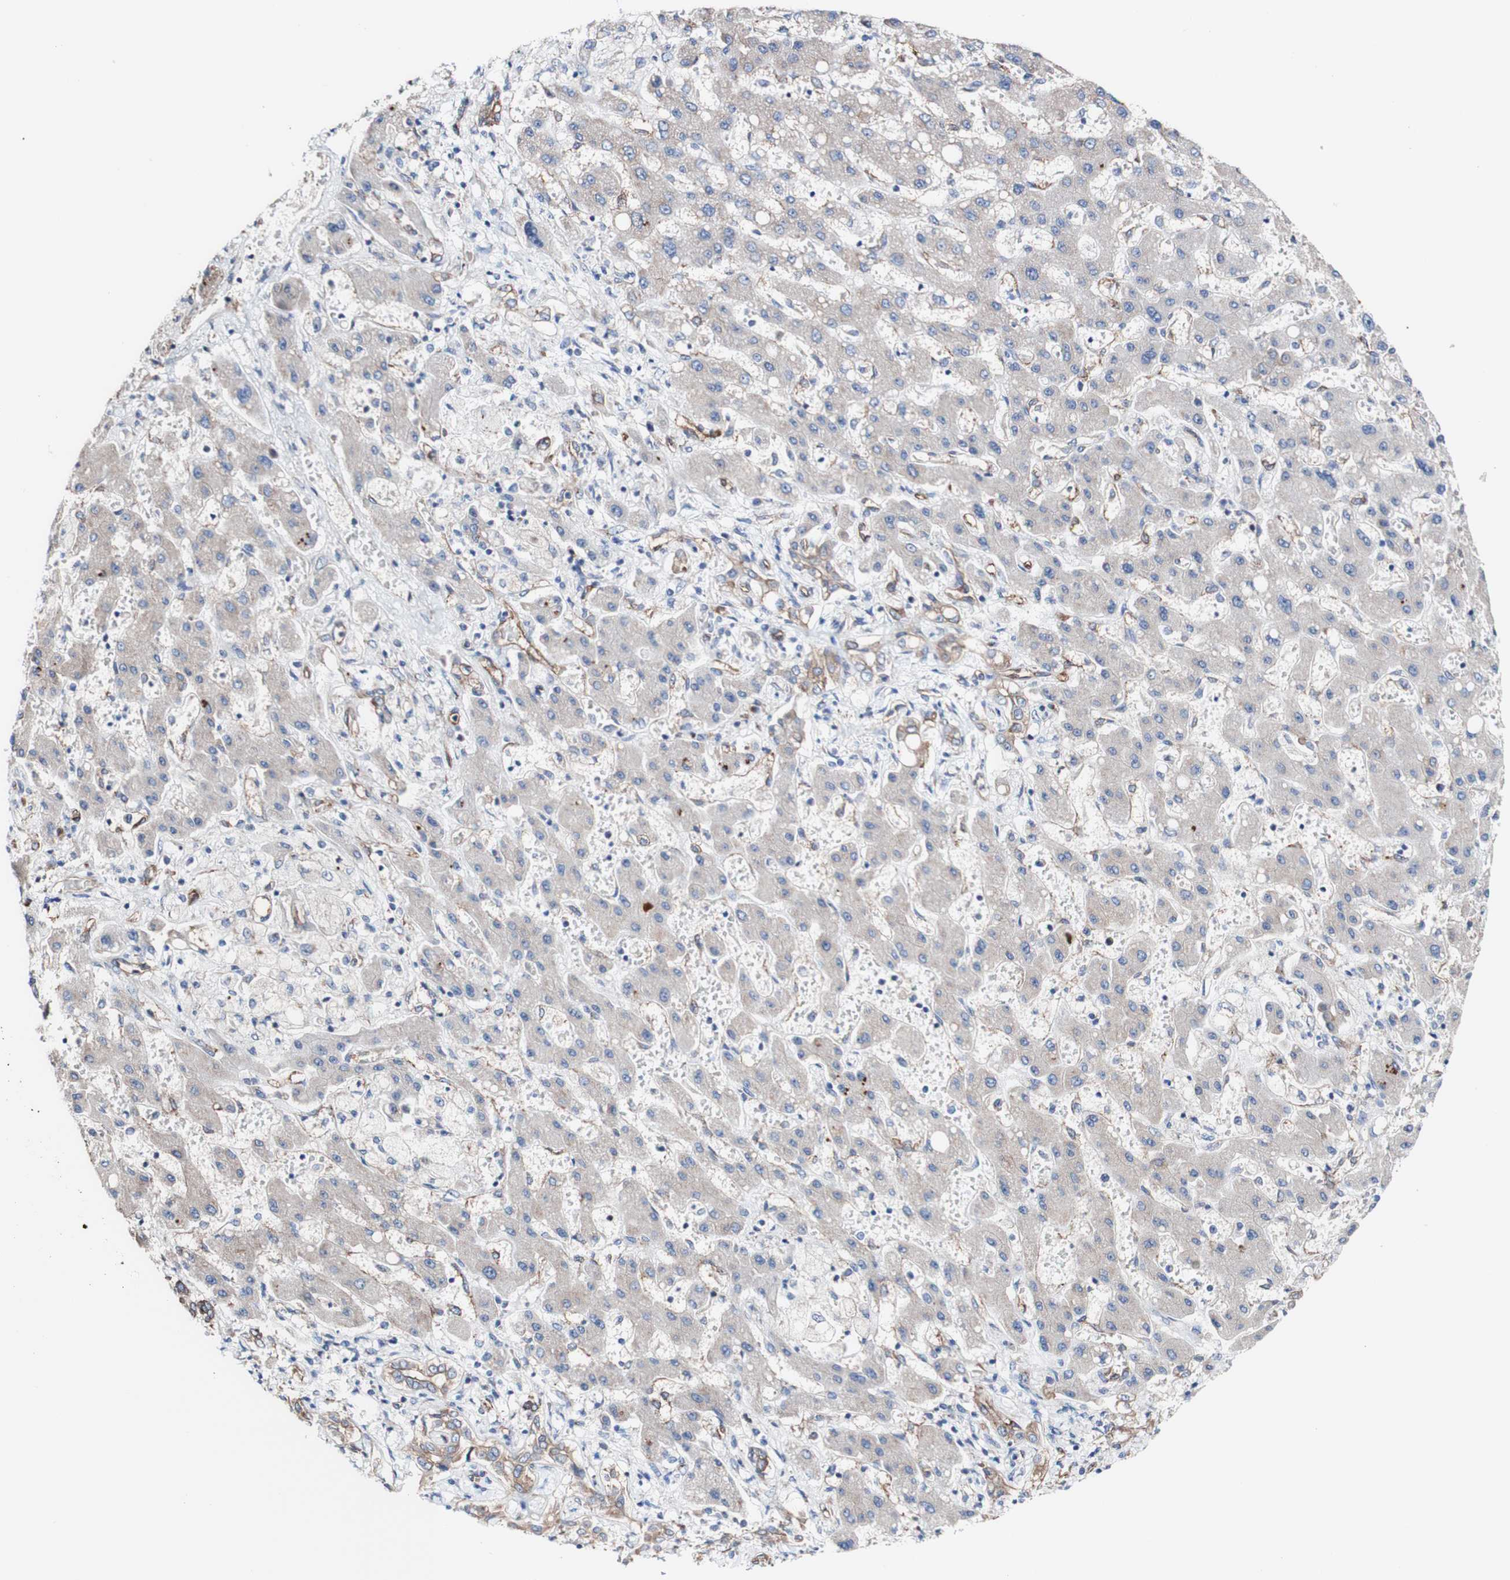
{"staining": {"intensity": "moderate", "quantity": ">75%", "location": "cytoplasmic/membranous"}, "tissue": "liver cancer", "cell_type": "Tumor cells", "image_type": "cancer", "snomed": [{"axis": "morphology", "description": "Cholangiocarcinoma"}, {"axis": "topography", "description": "Liver"}], "caption": "Brown immunohistochemical staining in liver cancer (cholangiocarcinoma) displays moderate cytoplasmic/membranous positivity in about >75% of tumor cells. (Brightfield microscopy of DAB IHC at high magnification).", "gene": "LRIG3", "patient": {"sex": "male", "age": 50}}